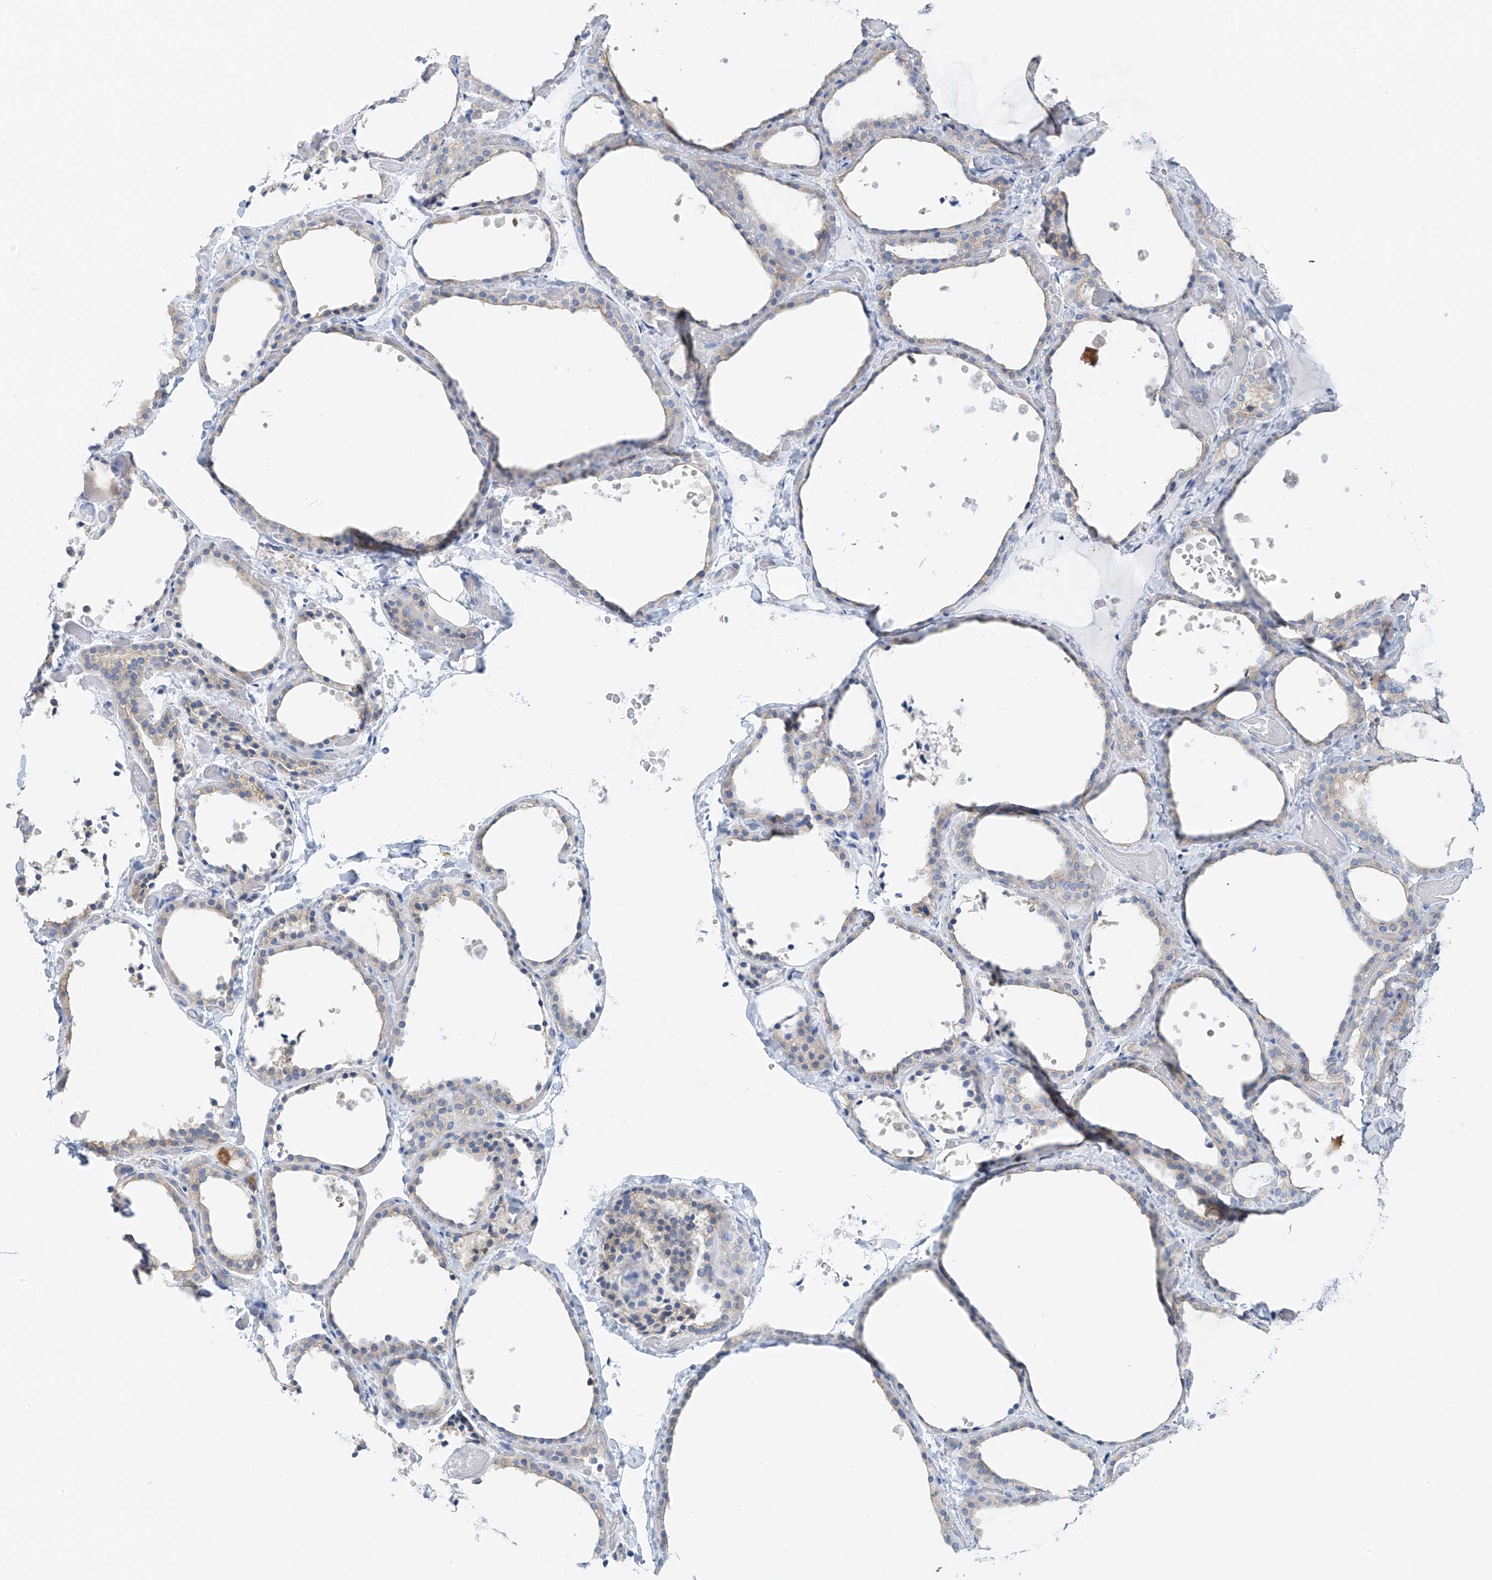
{"staining": {"intensity": "weak", "quantity": "<25%", "location": "cytoplasmic/membranous"}, "tissue": "thyroid gland", "cell_type": "Glandular cells", "image_type": "normal", "snomed": [{"axis": "morphology", "description": "Normal tissue, NOS"}, {"axis": "topography", "description": "Thyroid gland"}], "caption": "IHC micrograph of normal thyroid gland: human thyroid gland stained with DAB reveals no significant protein staining in glandular cells. The staining was performed using DAB (3,3'-diaminobenzidine) to visualize the protein expression in brown, while the nuclei were stained in blue with hematoxylin (Magnification: 20x).", "gene": "POMGNT2", "patient": {"sex": "female", "age": 44}}